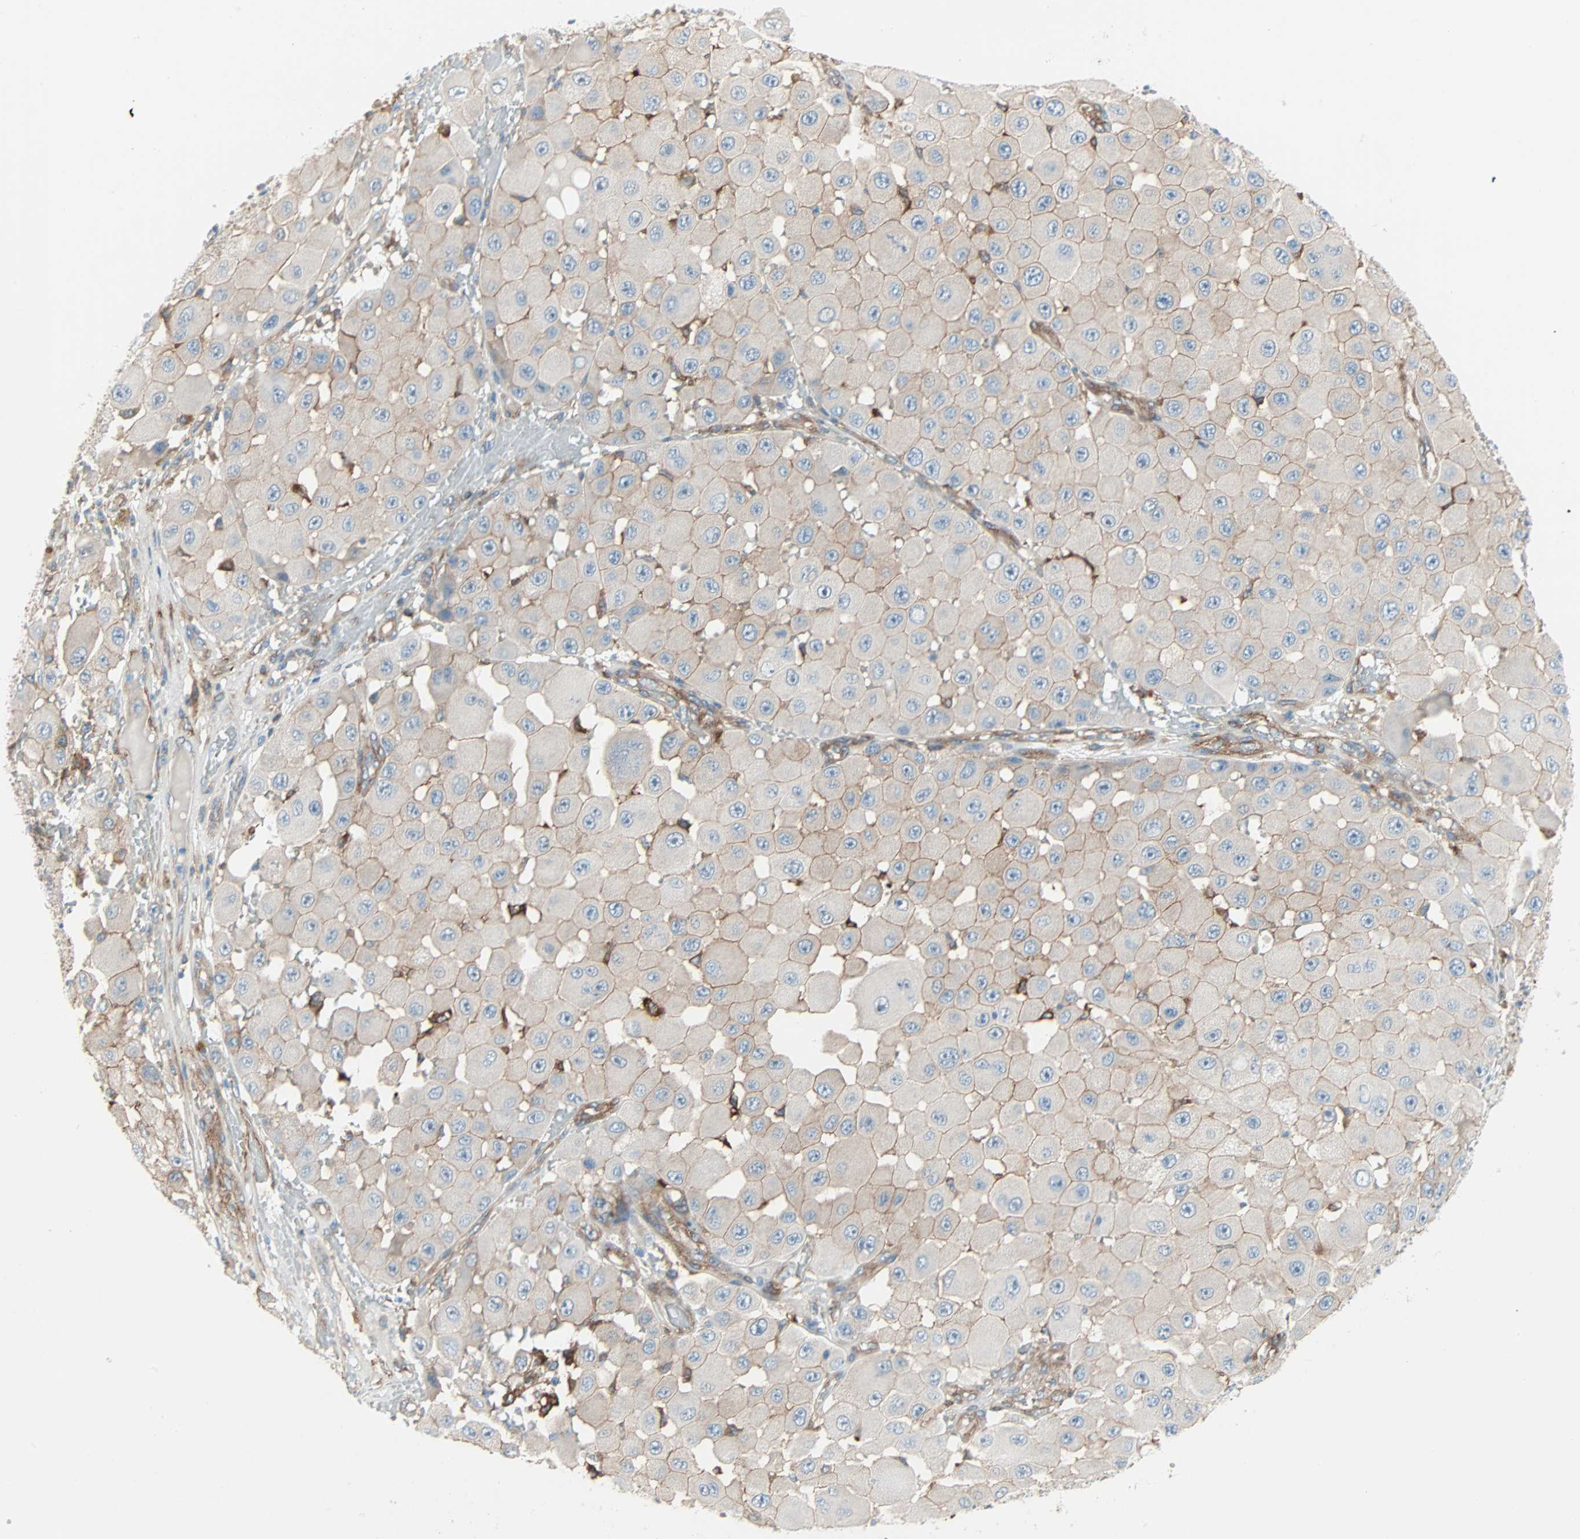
{"staining": {"intensity": "weak", "quantity": ">75%", "location": "cytoplasmic/membranous"}, "tissue": "melanoma", "cell_type": "Tumor cells", "image_type": "cancer", "snomed": [{"axis": "morphology", "description": "Malignant melanoma, NOS"}, {"axis": "topography", "description": "Skin"}], "caption": "Melanoma stained for a protein reveals weak cytoplasmic/membranous positivity in tumor cells.", "gene": "EPB41L2", "patient": {"sex": "female", "age": 81}}